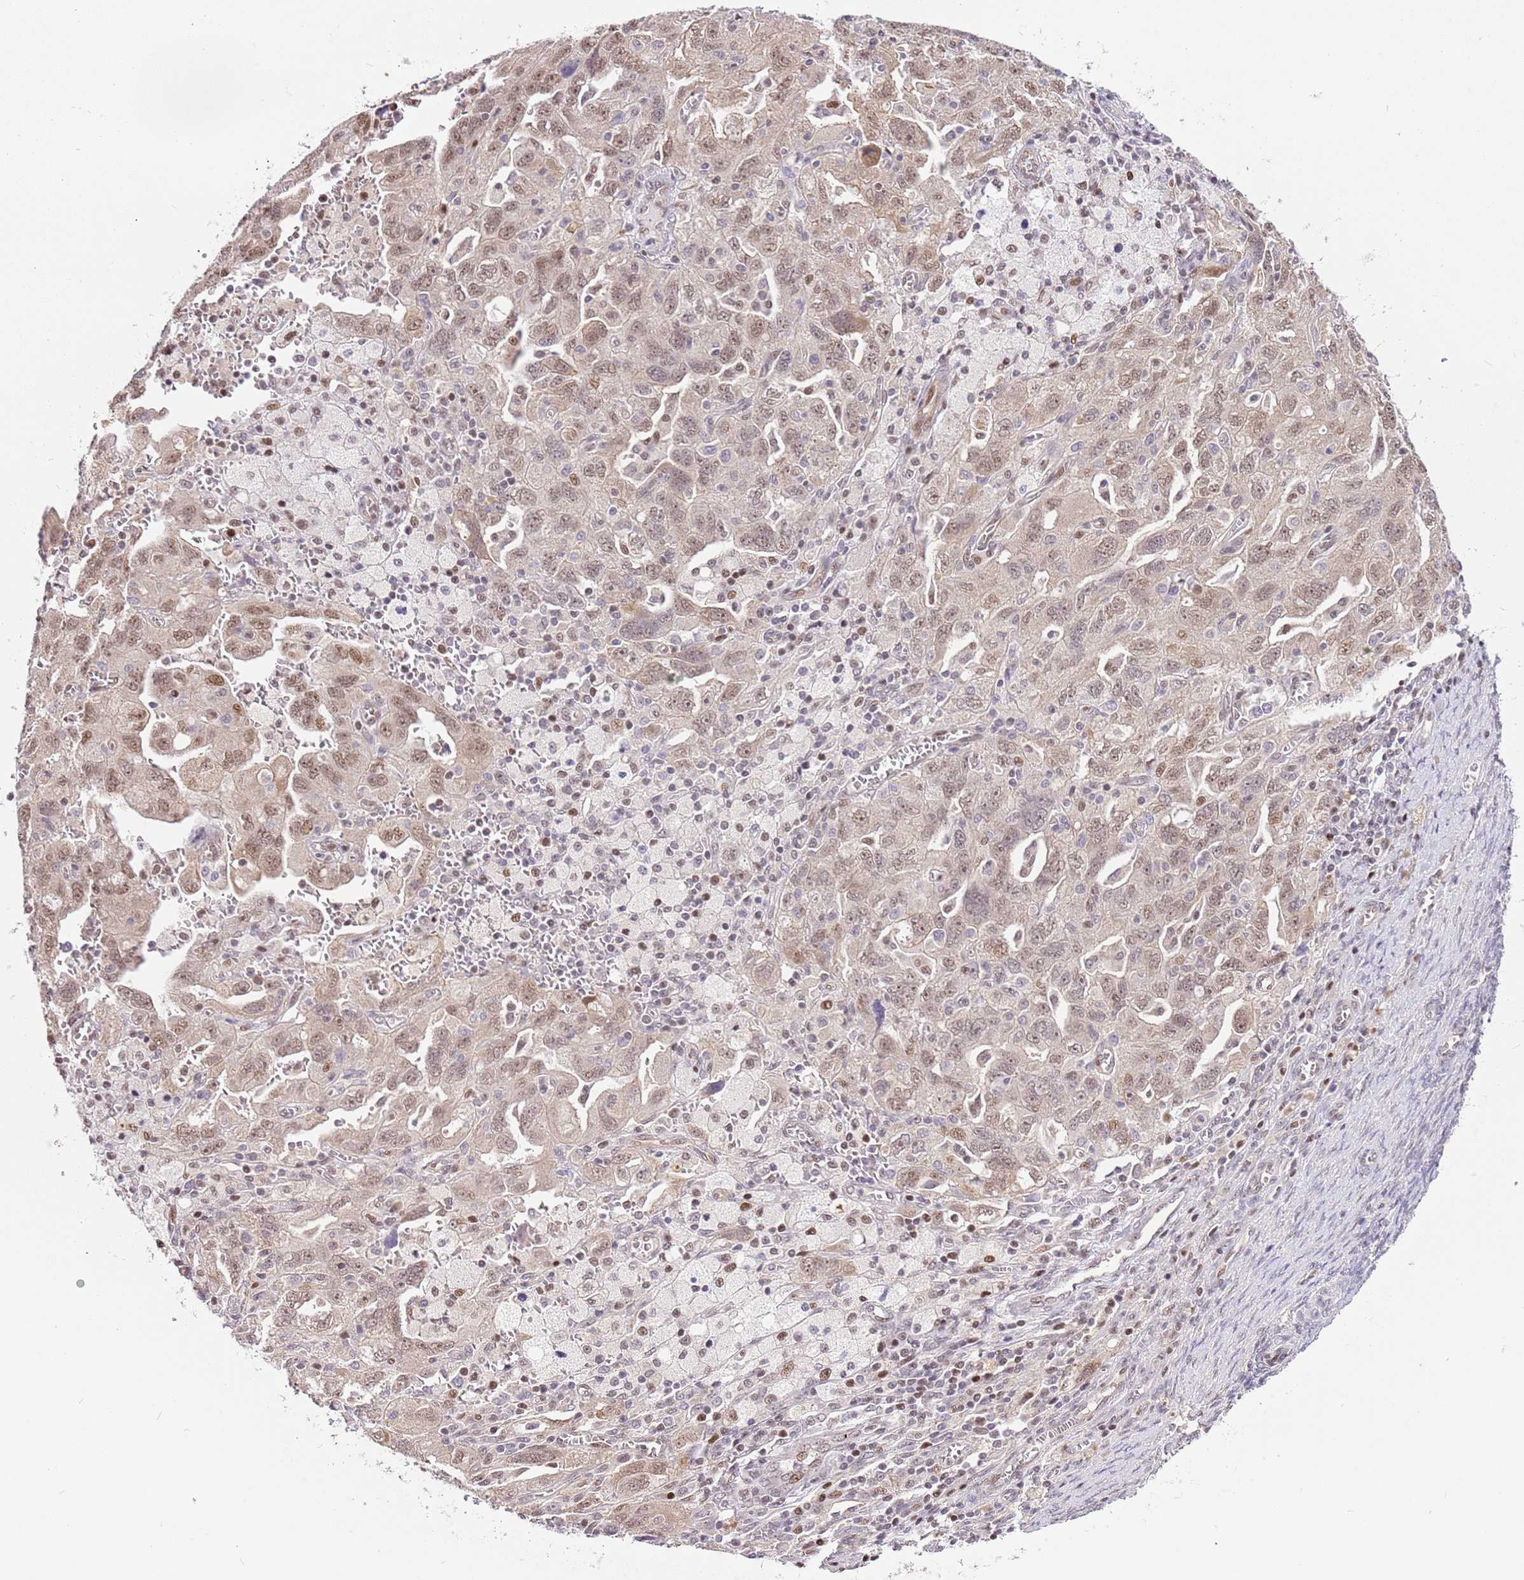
{"staining": {"intensity": "weak", "quantity": ">75%", "location": "nuclear"}, "tissue": "ovarian cancer", "cell_type": "Tumor cells", "image_type": "cancer", "snomed": [{"axis": "morphology", "description": "Carcinoma, NOS"}, {"axis": "morphology", "description": "Cystadenocarcinoma, serous, NOS"}, {"axis": "topography", "description": "Ovary"}], "caption": "Immunohistochemical staining of human ovarian cancer displays low levels of weak nuclear positivity in about >75% of tumor cells.", "gene": "RFK", "patient": {"sex": "female", "age": 69}}